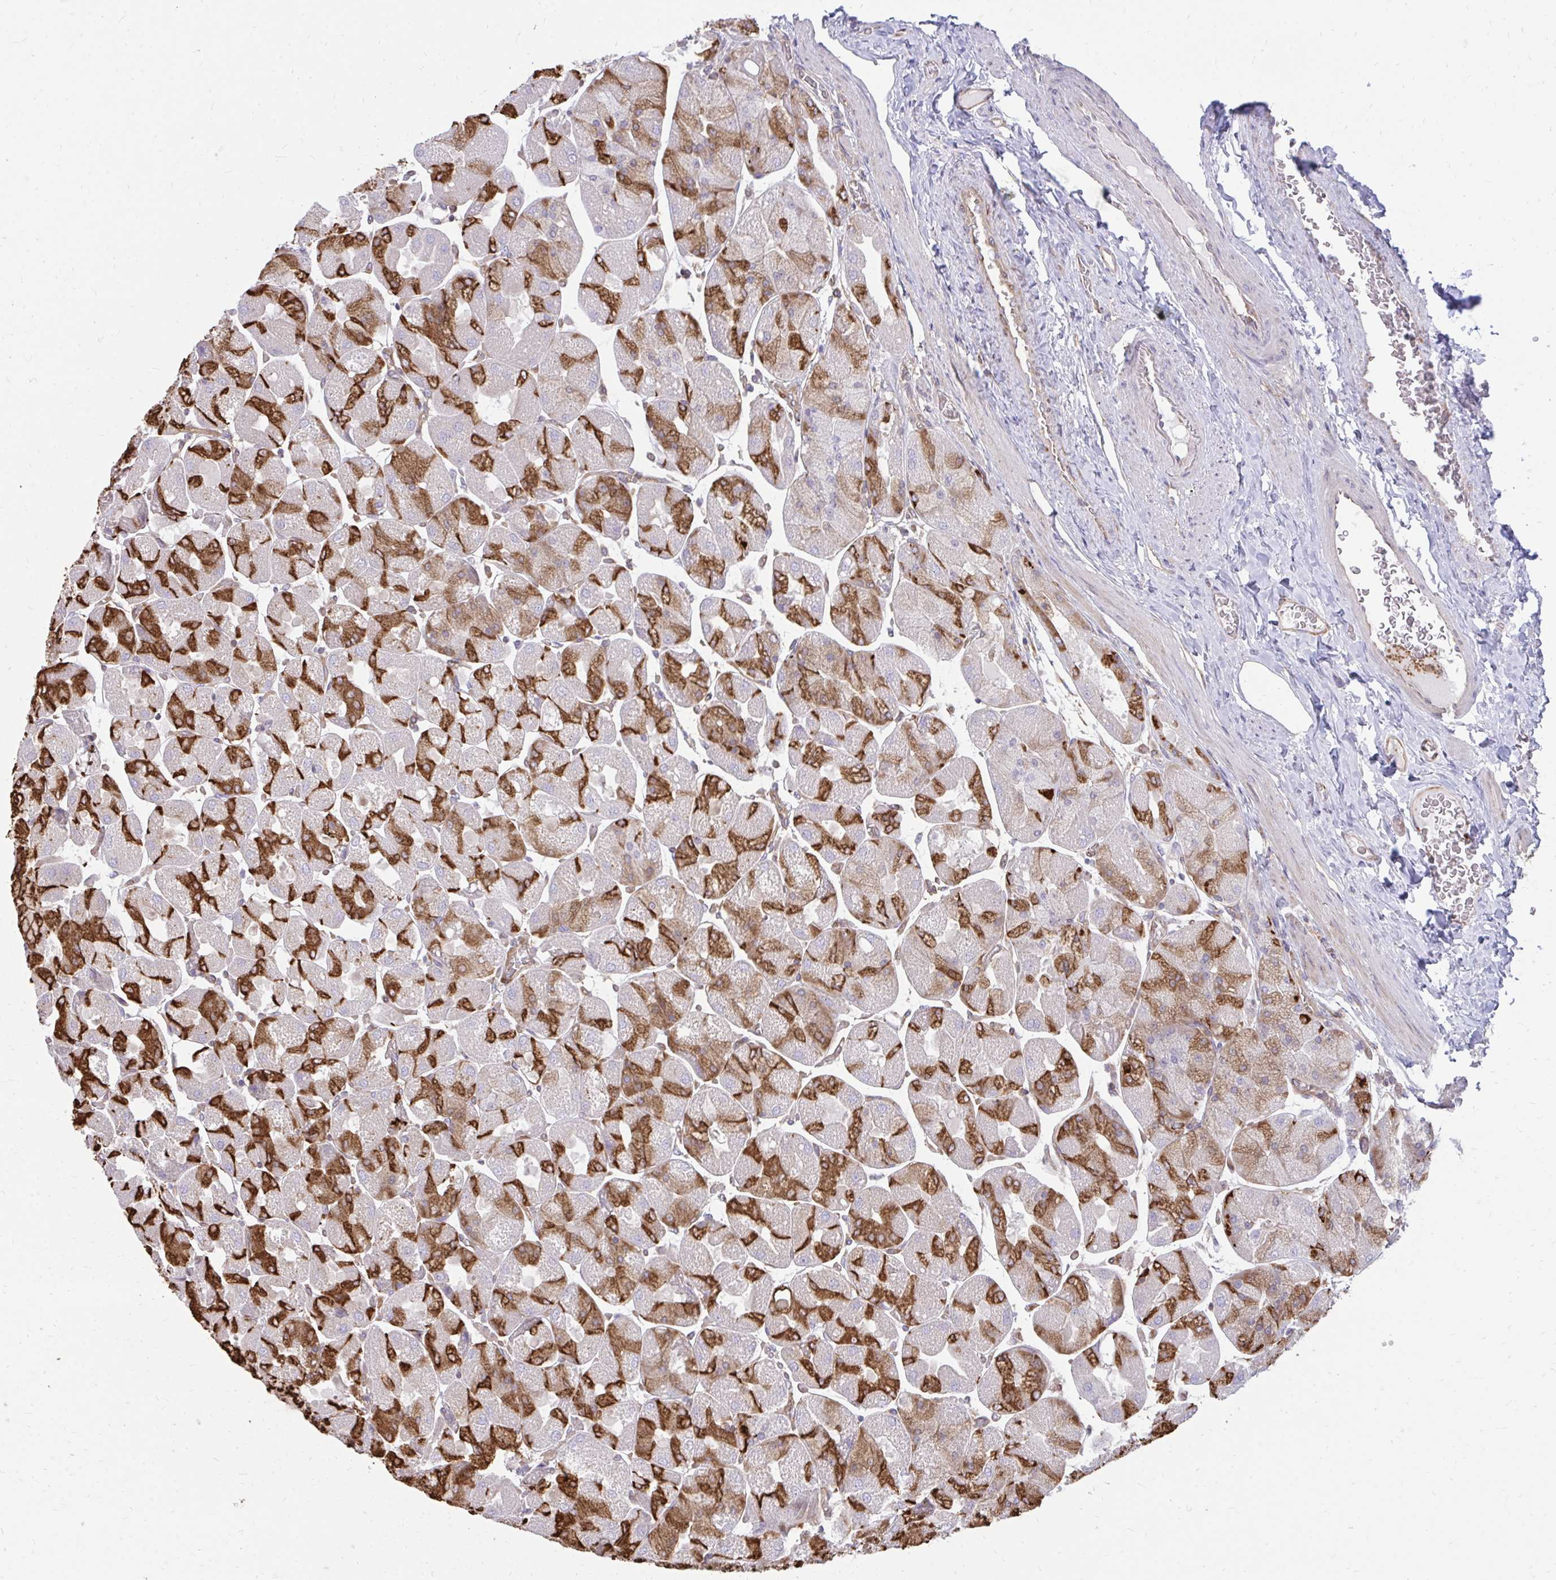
{"staining": {"intensity": "moderate", "quantity": "25%-75%", "location": "cytoplasmic/membranous"}, "tissue": "stomach", "cell_type": "Glandular cells", "image_type": "normal", "snomed": [{"axis": "morphology", "description": "Normal tissue, NOS"}, {"axis": "topography", "description": "Stomach"}], "caption": "An immunohistochemistry histopathology image of normal tissue is shown. Protein staining in brown highlights moderate cytoplasmic/membranous positivity in stomach within glandular cells. (Brightfield microscopy of DAB IHC at high magnification).", "gene": "ASAP1", "patient": {"sex": "female", "age": 61}}